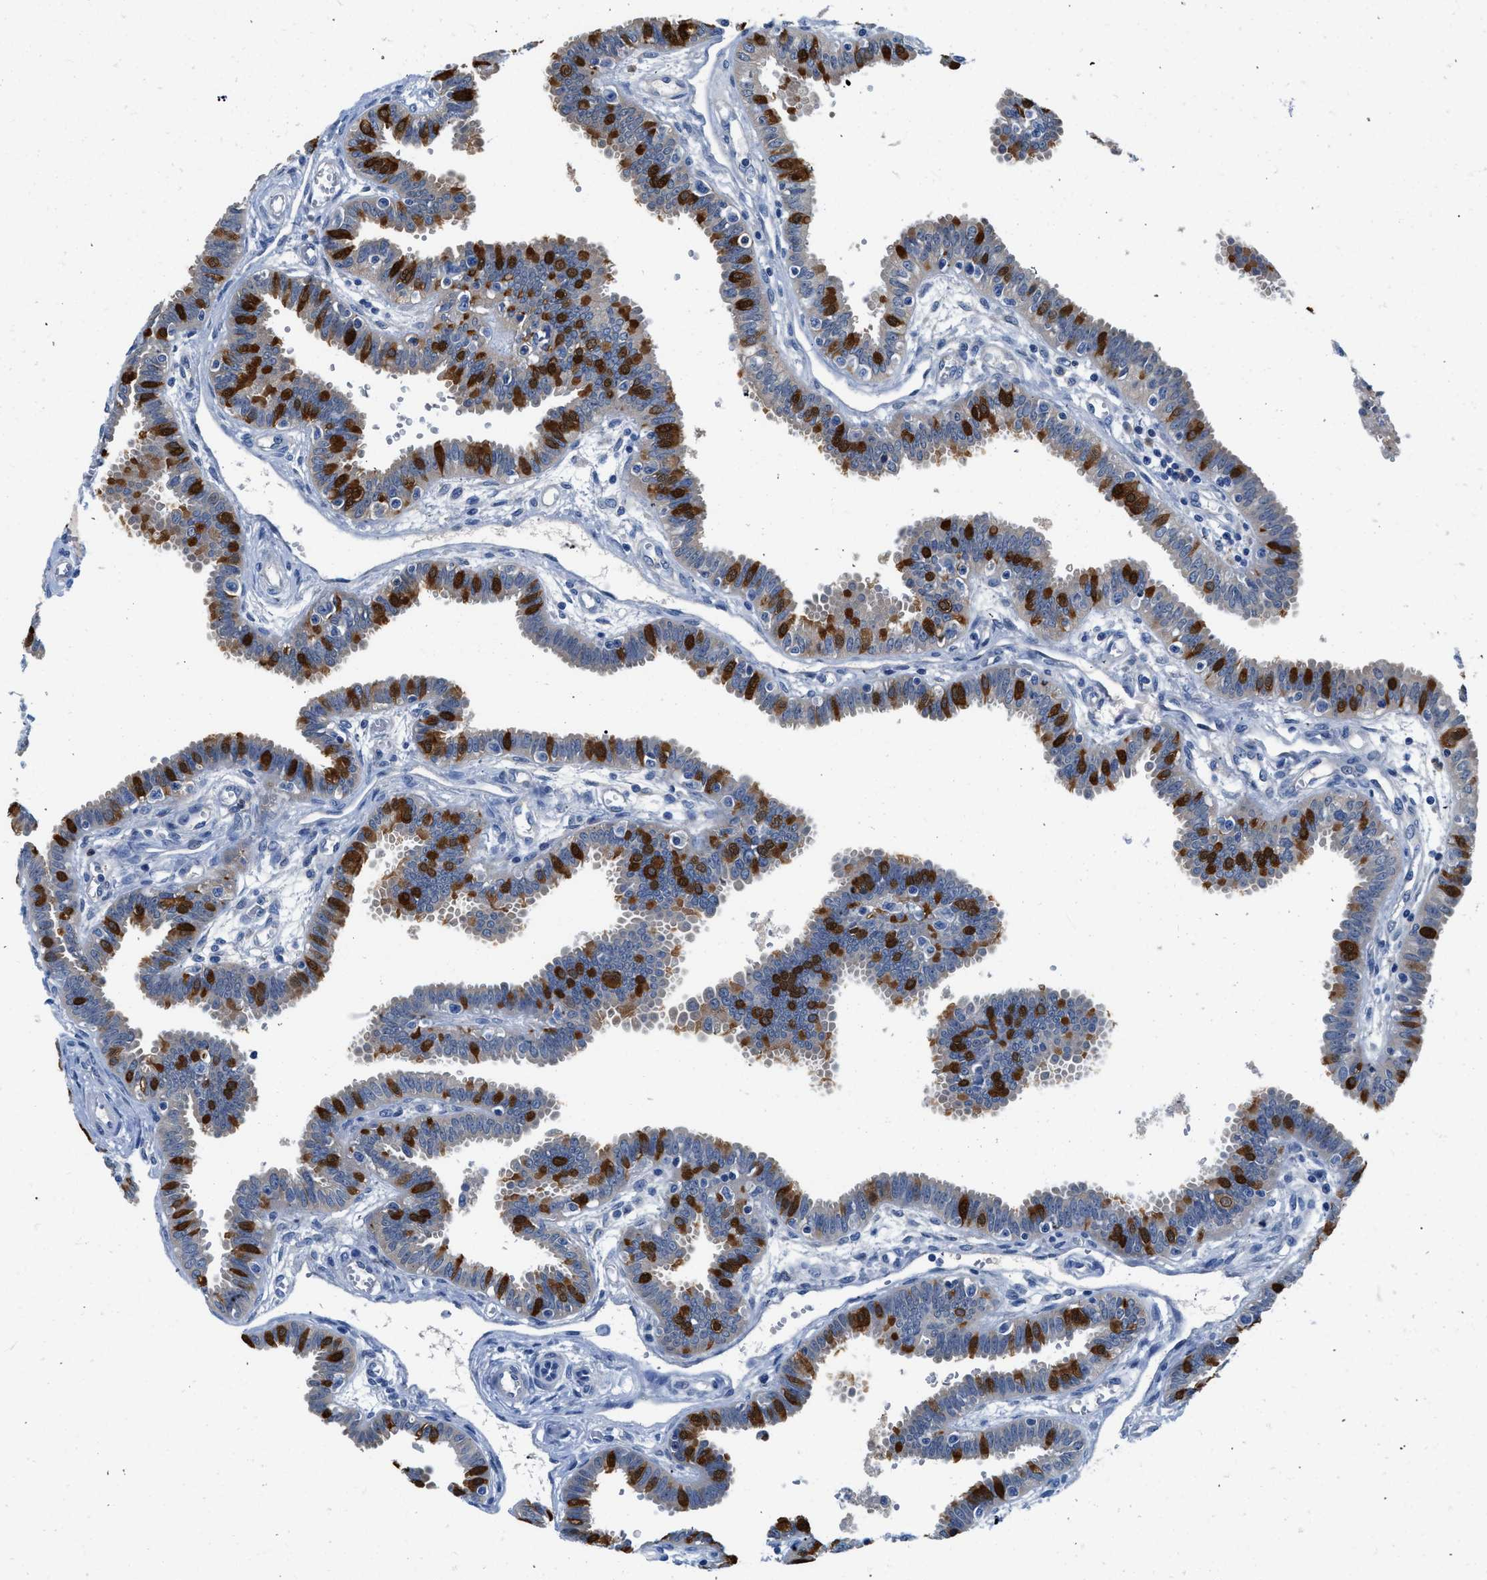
{"staining": {"intensity": "strong", "quantity": "25%-75%", "location": "cytoplasmic/membranous,nuclear"}, "tissue": "fallopian tube", "cell_type": "Glandular cells", "image_type": "normal", "snomed": [{"axis": "morphology", "description": "Normal tissue, NOS"}, {"axis": "topography", "description": "Fallopian tube"}], "caption": "Immunohistochemistry (IHC) image of normal fallopian tube stained for a protein (brown), which displays high levels of strong cytoplasmic/membranous,nuclear expression in approximately 25%-75% of glandular cells.", "gene": "FADS6", "patient": {"sex": "female", "age": 32}}